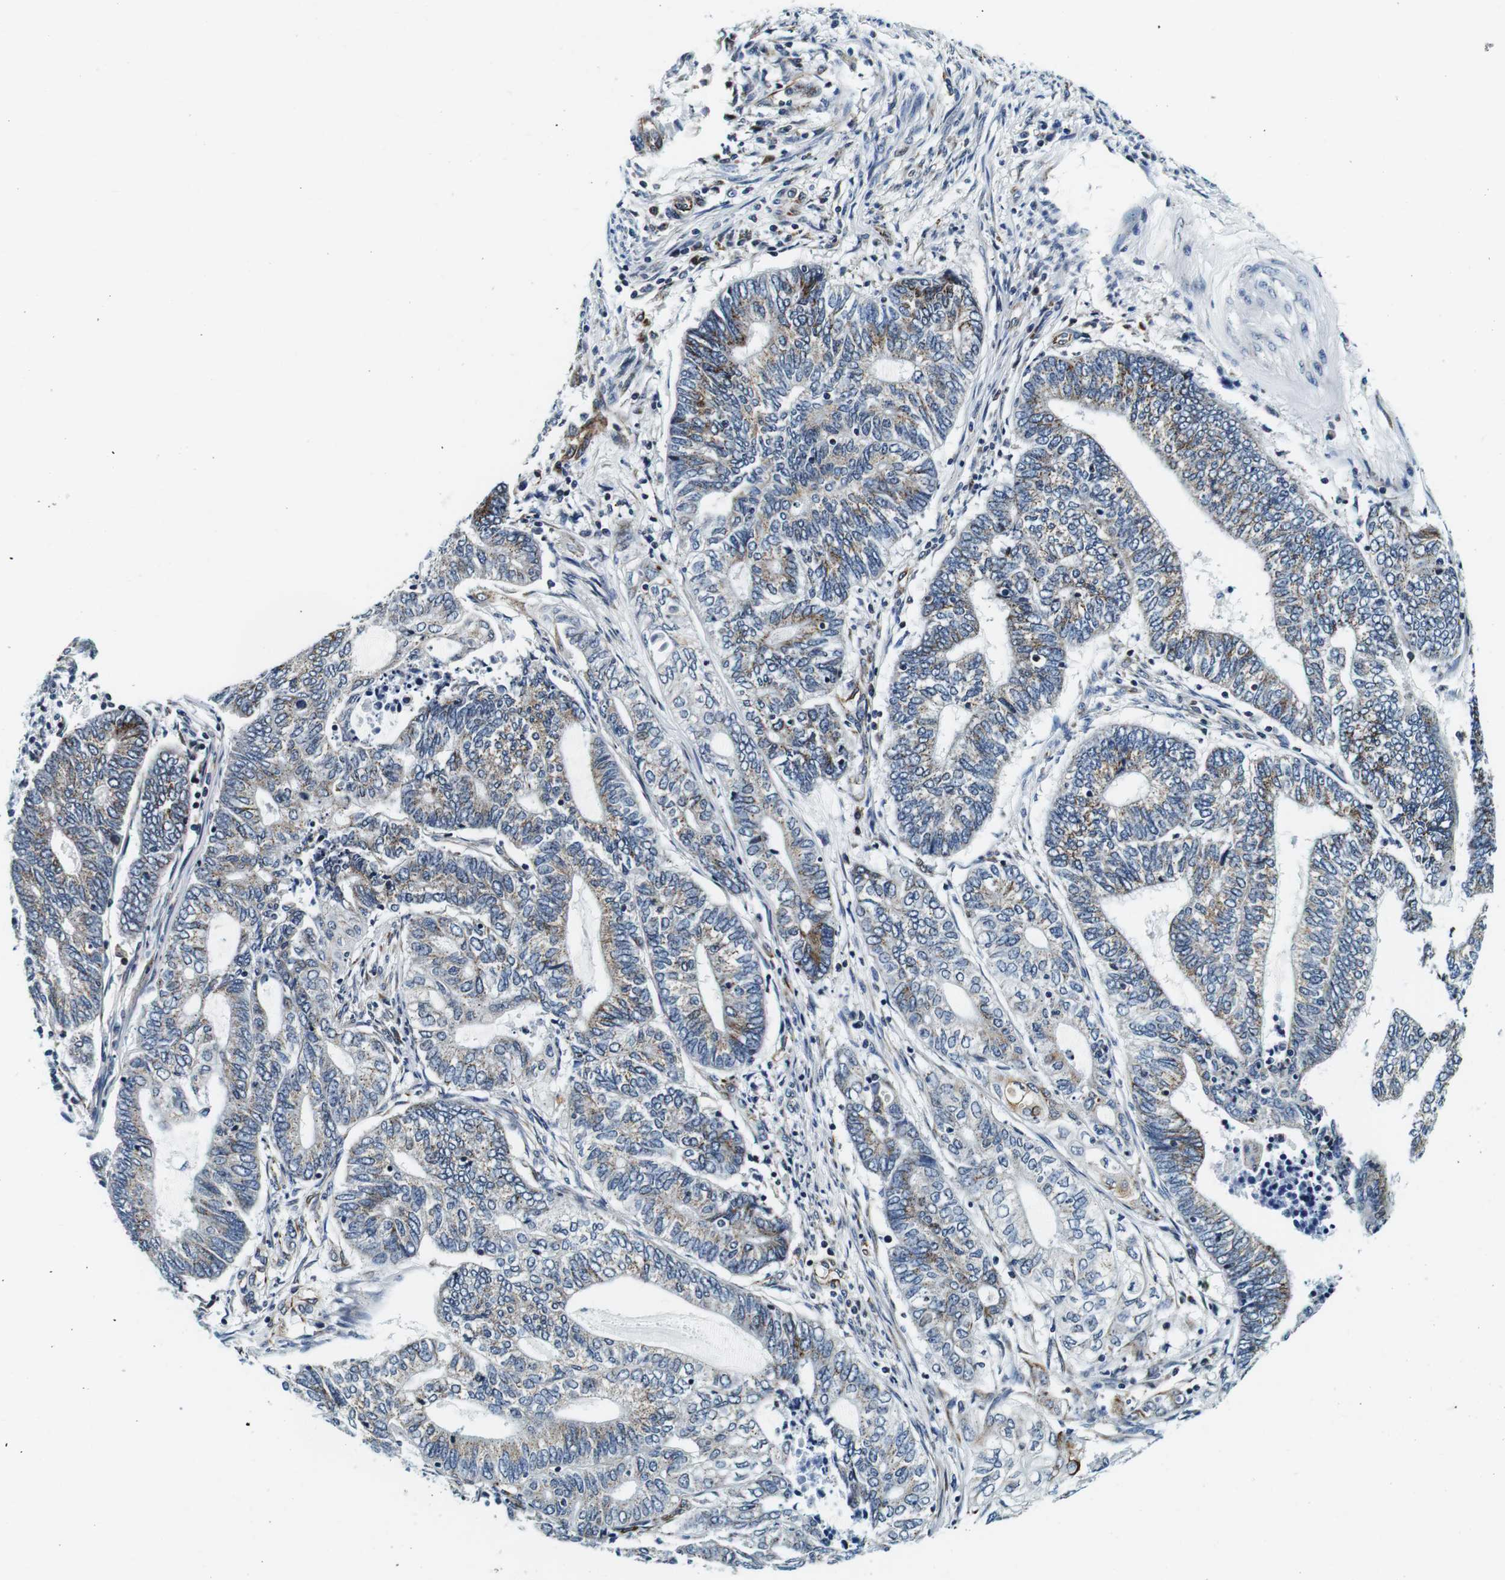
{"staining": {"intensity": "moderate", "quantity": "<25%", "location": "cytoplasmic/membranous"}, "tissue": "endometrial cancer", "cell_type": "Tumor cells", "image_type": "cancer", "snomed": [{"axis": "morphology", "description": "Adenocarcinoma, NOS"}, {"axis": "topography", "description": "Uterus"}, {"axis": "topography", "description": "Endometrium"}], "caption": "High-power microscopy captured an immunohistochemistry histopathology image of adenocarcinoma (endometrial), revealing moderate cytoplasmic/membranous expression in about <25% of tumor cells.", "gene": "FAR2", "patient": {"sex": "female", "age": 70}}